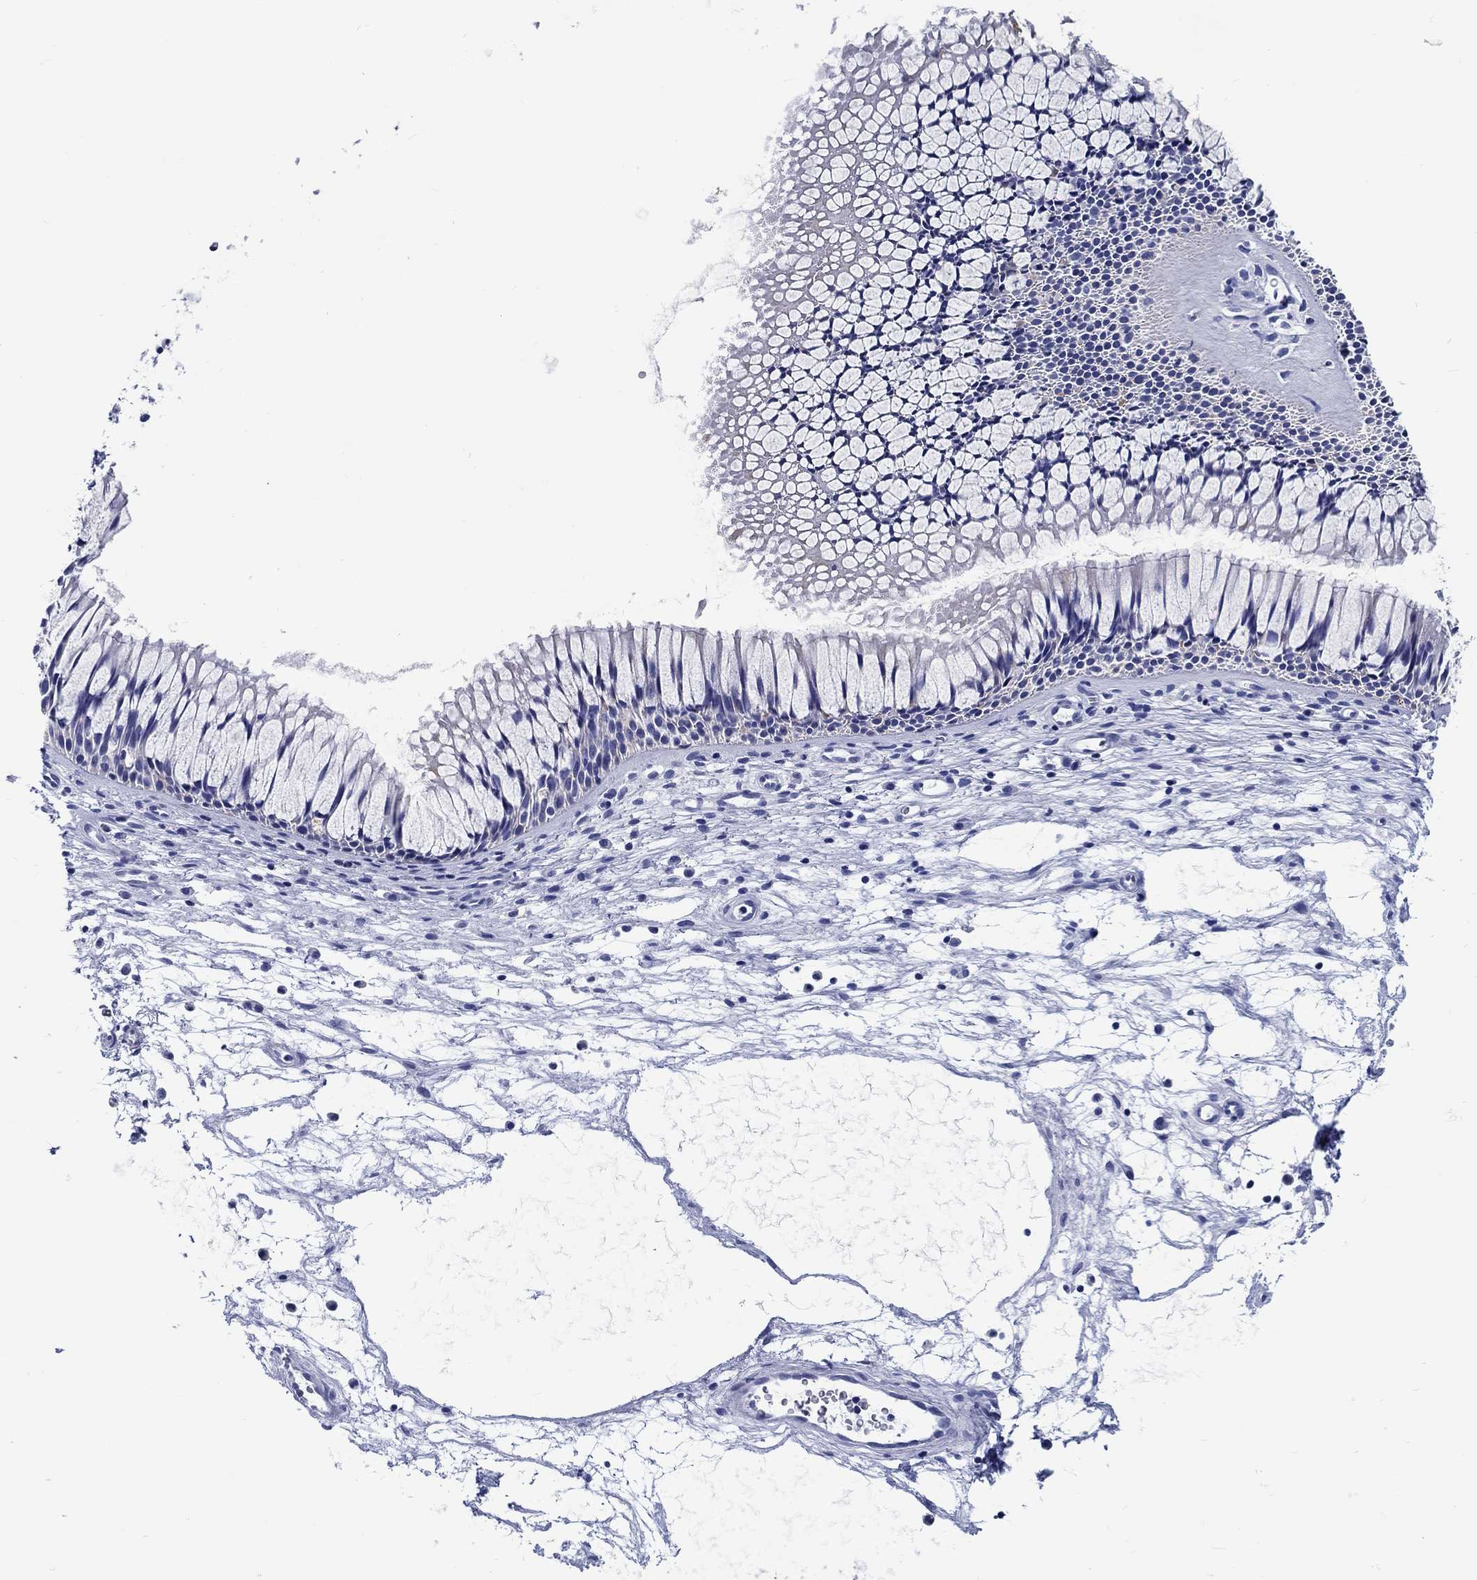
{"staining": {"intensity": "negative", "quantity": "none", "location": "none"}, "tissue": "nasopharynx", "cell_type": "Respiratory epithelial cells", "image_type": "normal", "snomed": [{"axis": "morphology", "description": "Normal tissue, NOS"}, {"axis": "topography", "description": "Nasopharynx"}], "caption": "This is a micrograph of immunohistochemistry staining of normal nasopharynx, which shows no staining in respiratory epithelial cells. (Immunohistochemistry (ihc), brightfield microscopy, high magnification).", "gene": "FBXO2", "patient": {"sex": "male", "age": 51}}